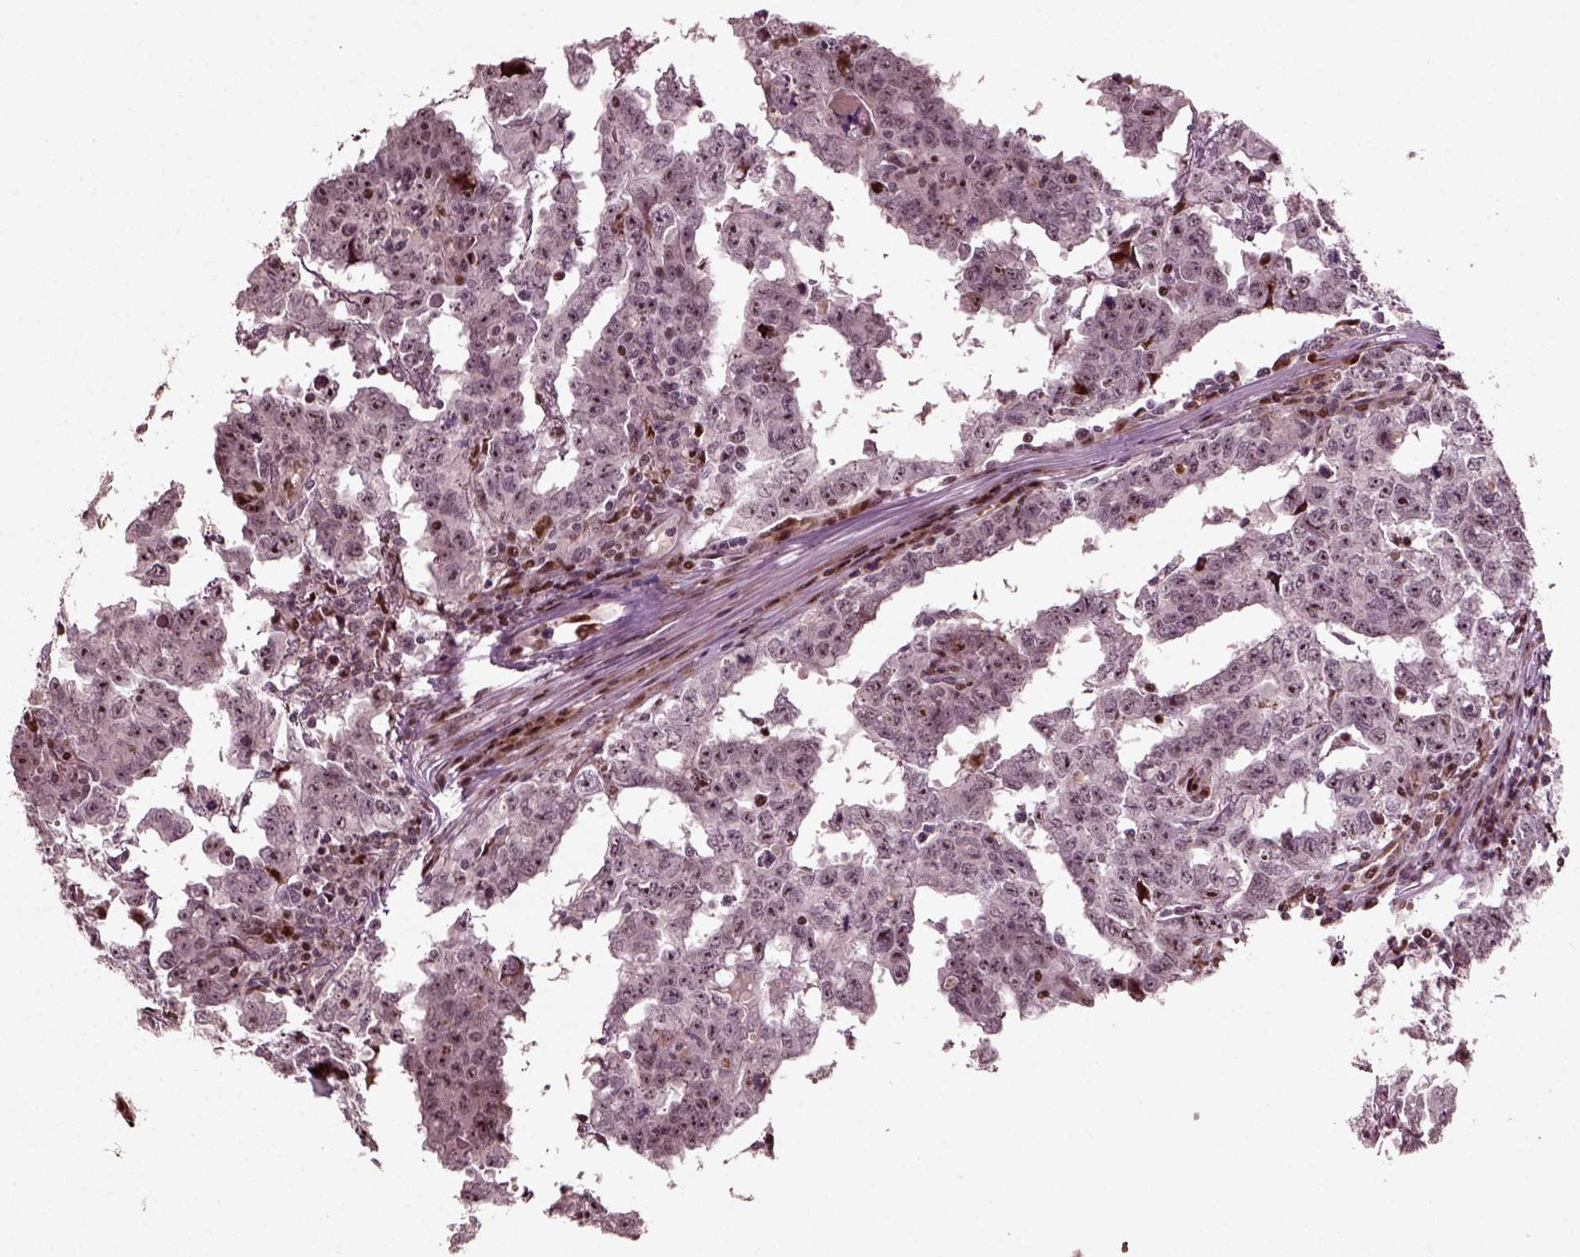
{"staining": {"intensity": "negative", "quantity": "none", "location": "none"}, "tissue": "testis cancer", "cell_type": "Tumor cells", "image_type": "cancer", "snomed": [{"axis": "morphology", "description": "Carcinoma, Embryonal, NOS"}, {"axis": "topography", "description": "Testis"}], "caption": "DAB (3,3'-diaminobenzidine) immunohistochemical staining of human testis cancer reveals no significant expression in tumor cells.", "gene": "CDC14A", "patient": {"sex": "male", "age": 22}}